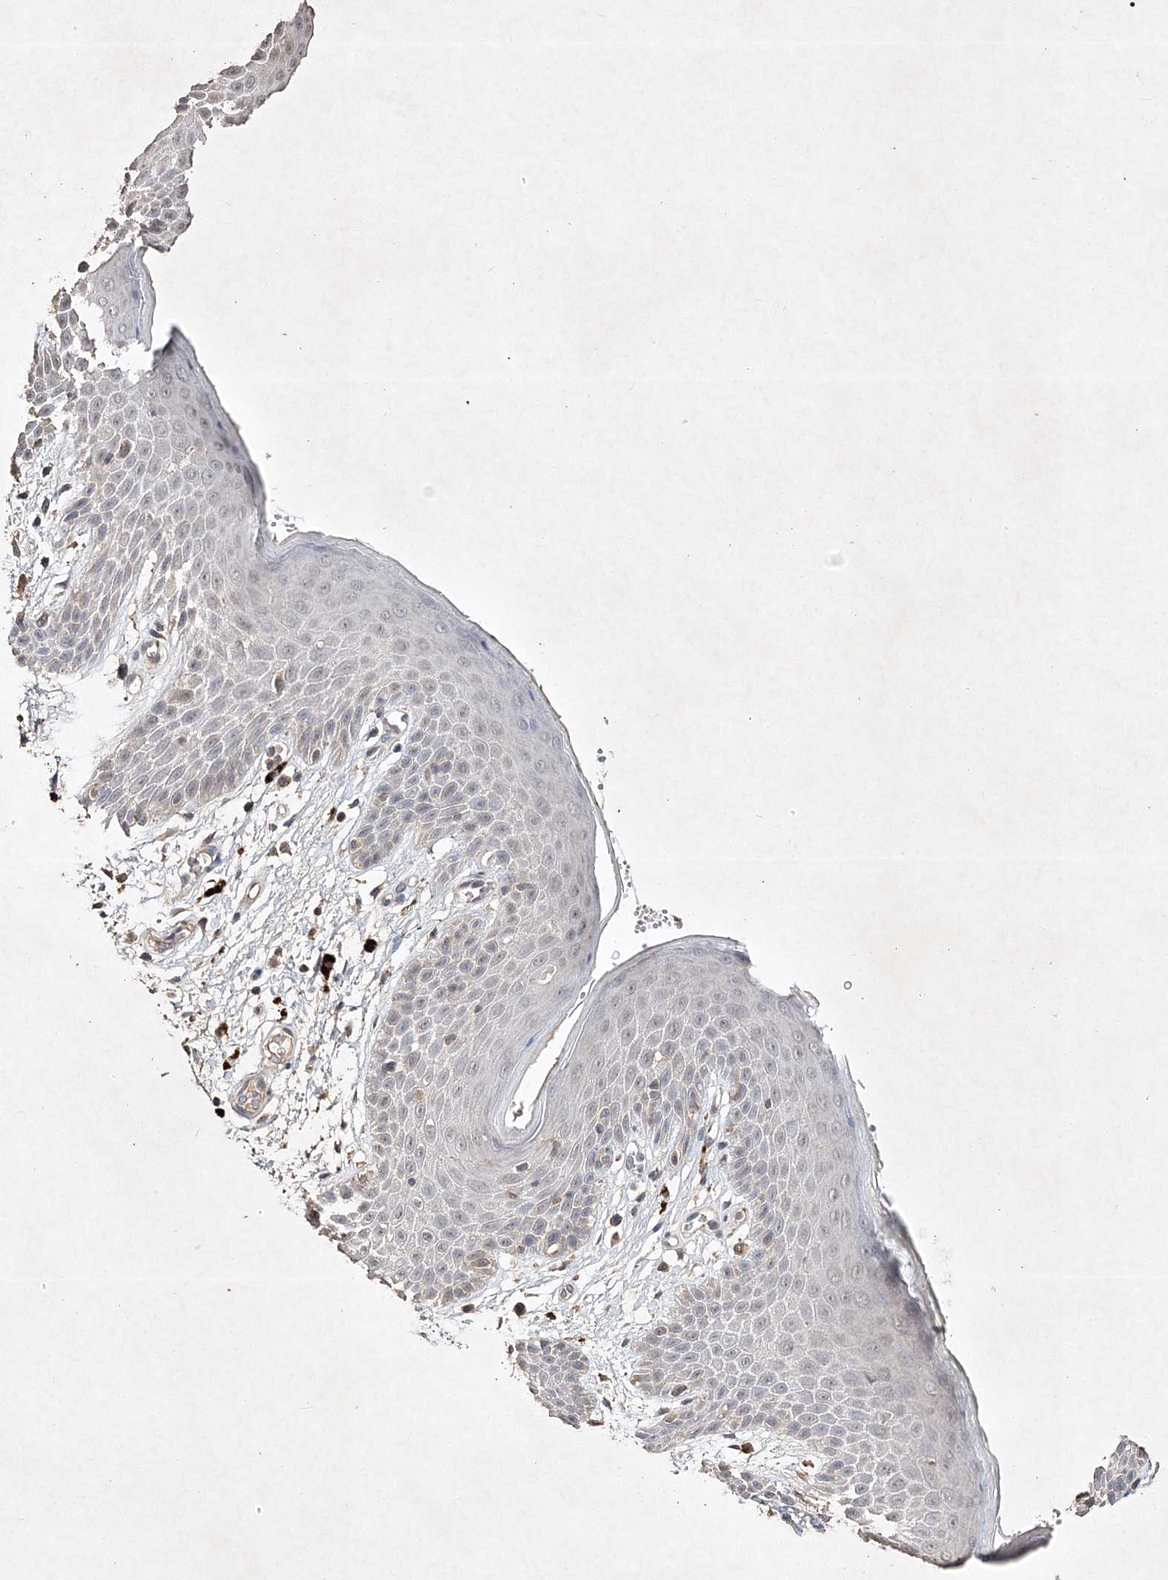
{"staining": {"intensity": "moderate", "quantity": "<25%", "location": "cytoplasmic/membranous"}, "tissue": "skin", "cell_type": "Epidermal cells", "image_type": "normal", "snomed": [{"axis": "morphology", "description": "Normal tissue, NOS"}, {"axis": "topography", "description": "Anal"}], "caption": "Immunohistochemistry (IHC) micrograph of unremarkable skin: skin stained using immunohistochemistry demonstrates low levels of moderate protein expression localized specifically in the cytoplasmic/membranous of epidermal cells, appearing as a cytoplasmic/membranous brown color.", "gene": "C3orf38", "patient": {"sex": "male", "age": 74}}